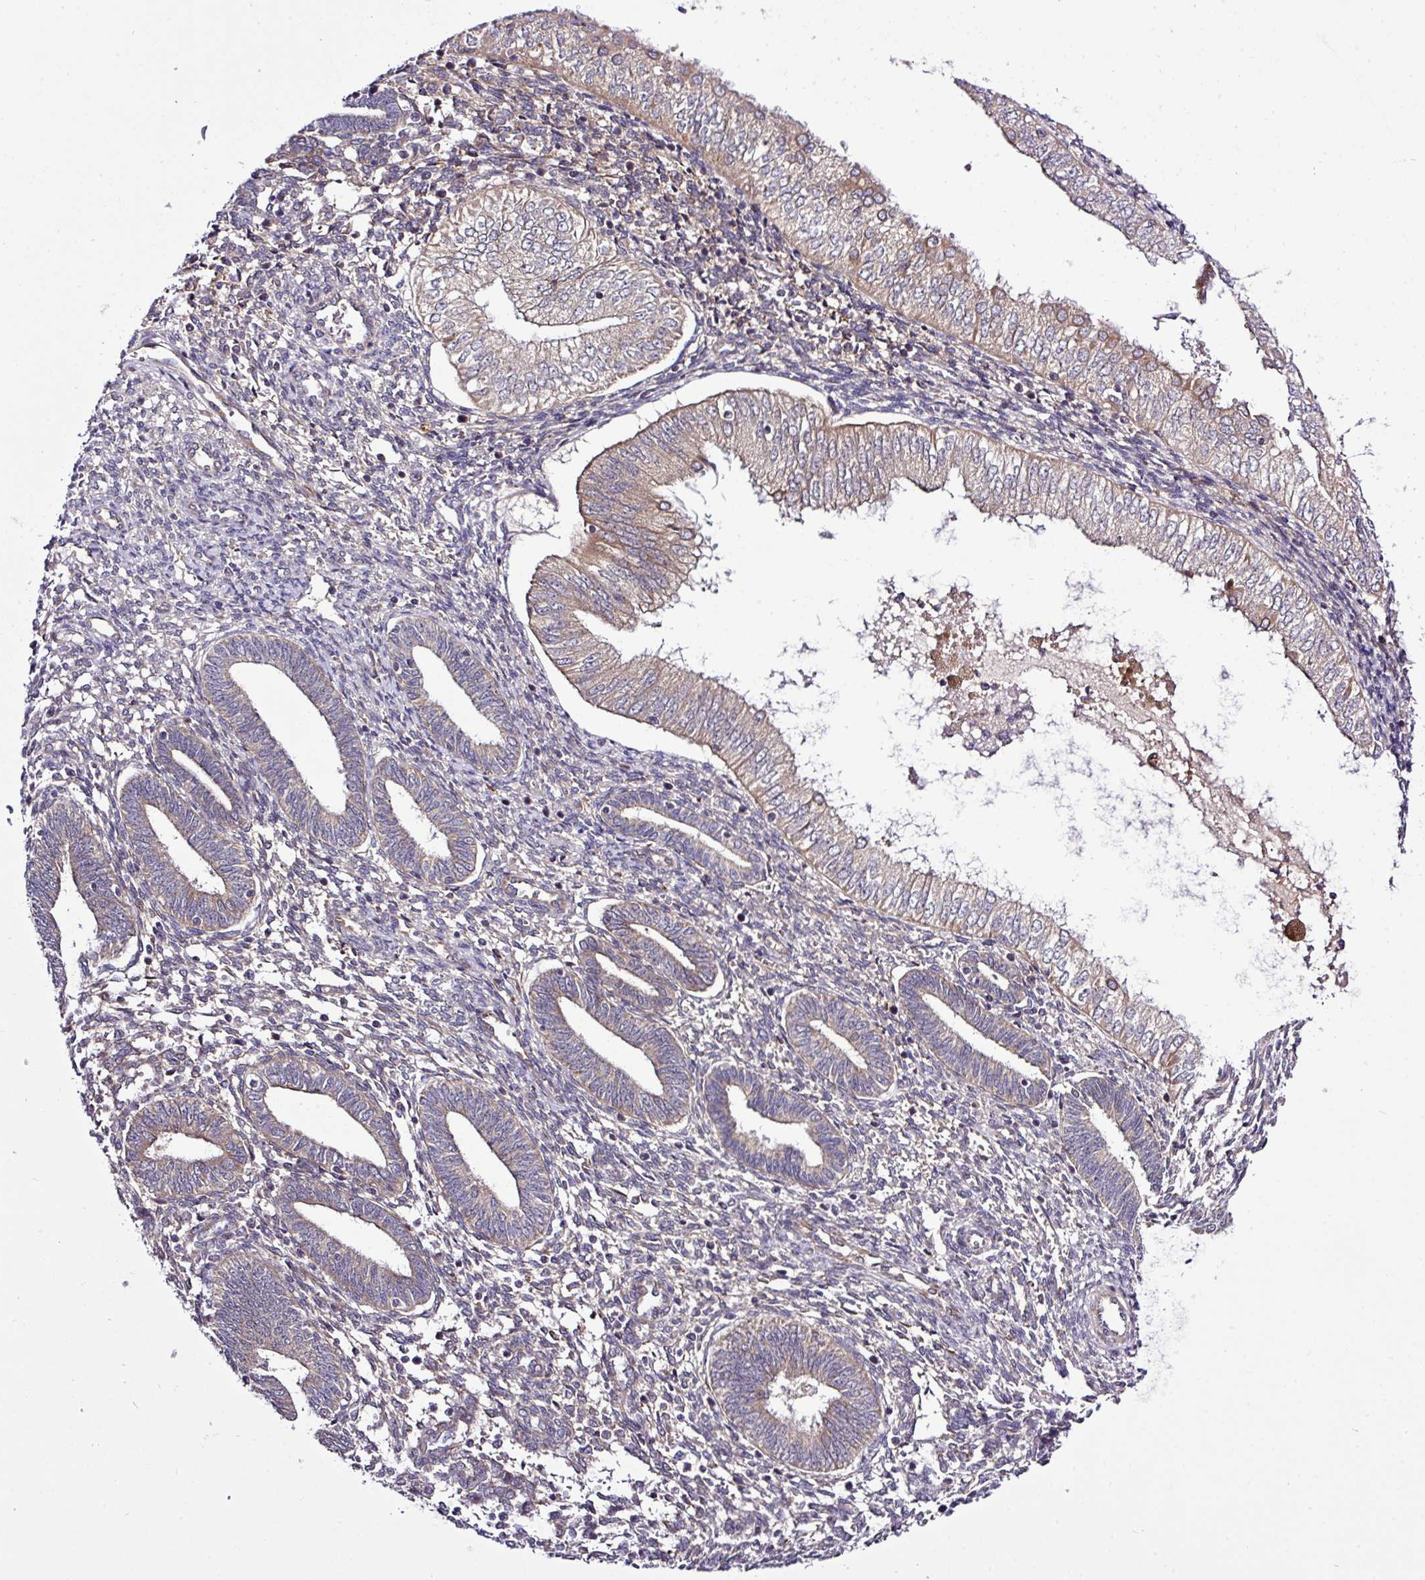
{"staining": {"intensity": "weak", "quantity": "25%-75%", "location": "cytoplasmic/membranous"}, "tissue": "endometrial cancer", "cell_type": "Tumor cells", "image_type": "cancer", "snomed": [{"axis": "morphology", "description": "Normal tissue, NOS"}, {"axis": "morphology", "description": "Adenocarcinoma, NOS"}, {"axis": "topography", "description": "Endometrium"}], "caption": "Immunohistochemical staining of endometrial cancer (adenocarcinoma) exhibits low levels of weak cytoplasmic/membranous protein staining in approximately 25%-75% of tumor cells.", "gene": "TM2D2", "patient": {"sex": "female", "age": 53}}